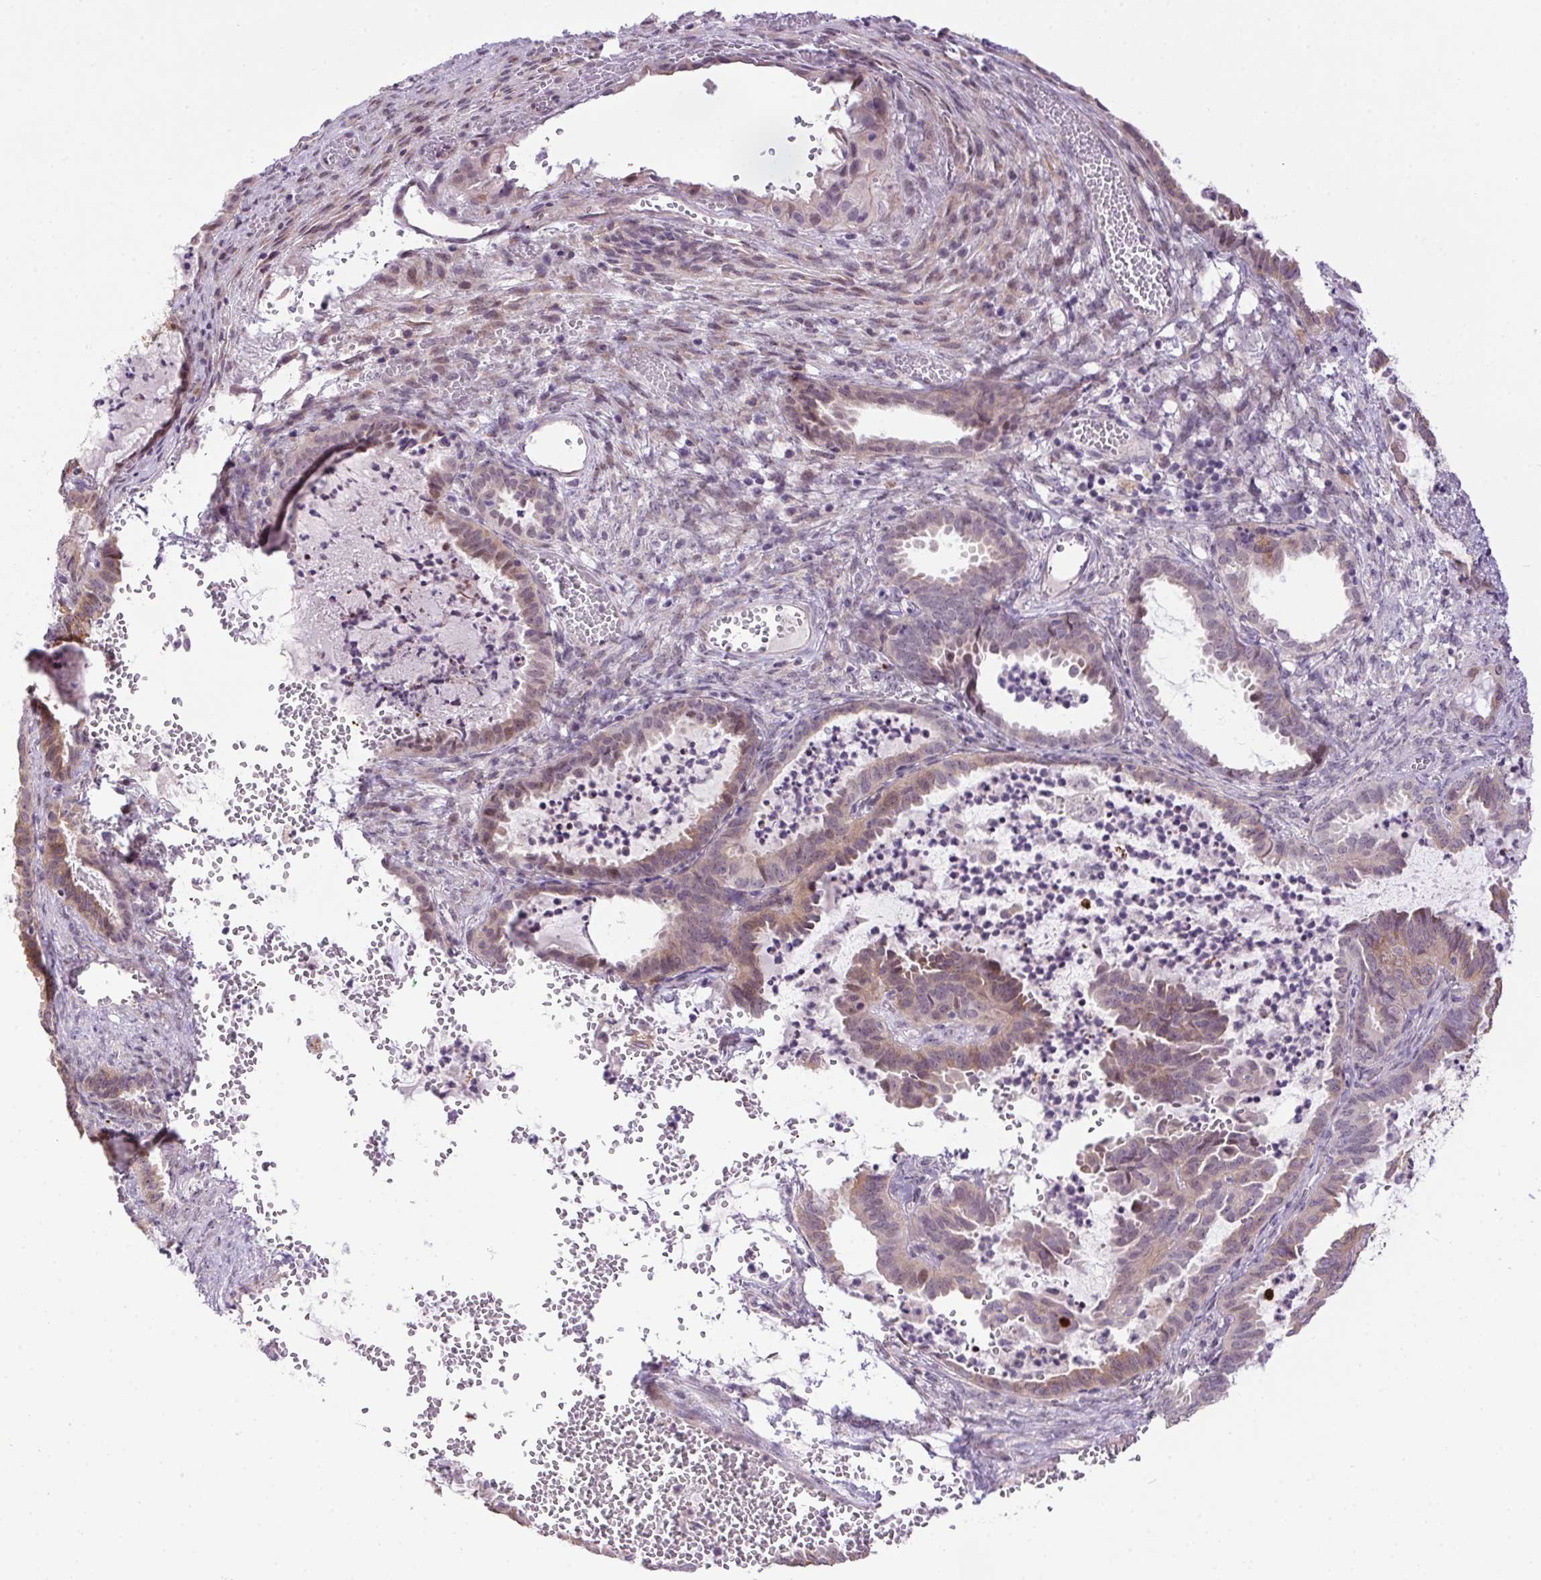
{"staining": {"intensity": "weak", "quantity": "25%-75%", "location": "cytoplasmic/membranous"}, "tissue": "ovarian cancer", "cell_type": "Tumor cells", "image_type": "cancer", "snomed": [{"axis": "morphology", "description": "Carcinoma, endometroid"}, {"axis": "topography", "description": "Ovary"}], "caption": "Immunohistochemical staining of endometroid carcinoma (ovarian) shows weak cytoplasmic/membranous protein expression in about 25%-75% of tumor cells.", "gene": "LRRTM1", "patient": {"sex": "female", "age": 70}}